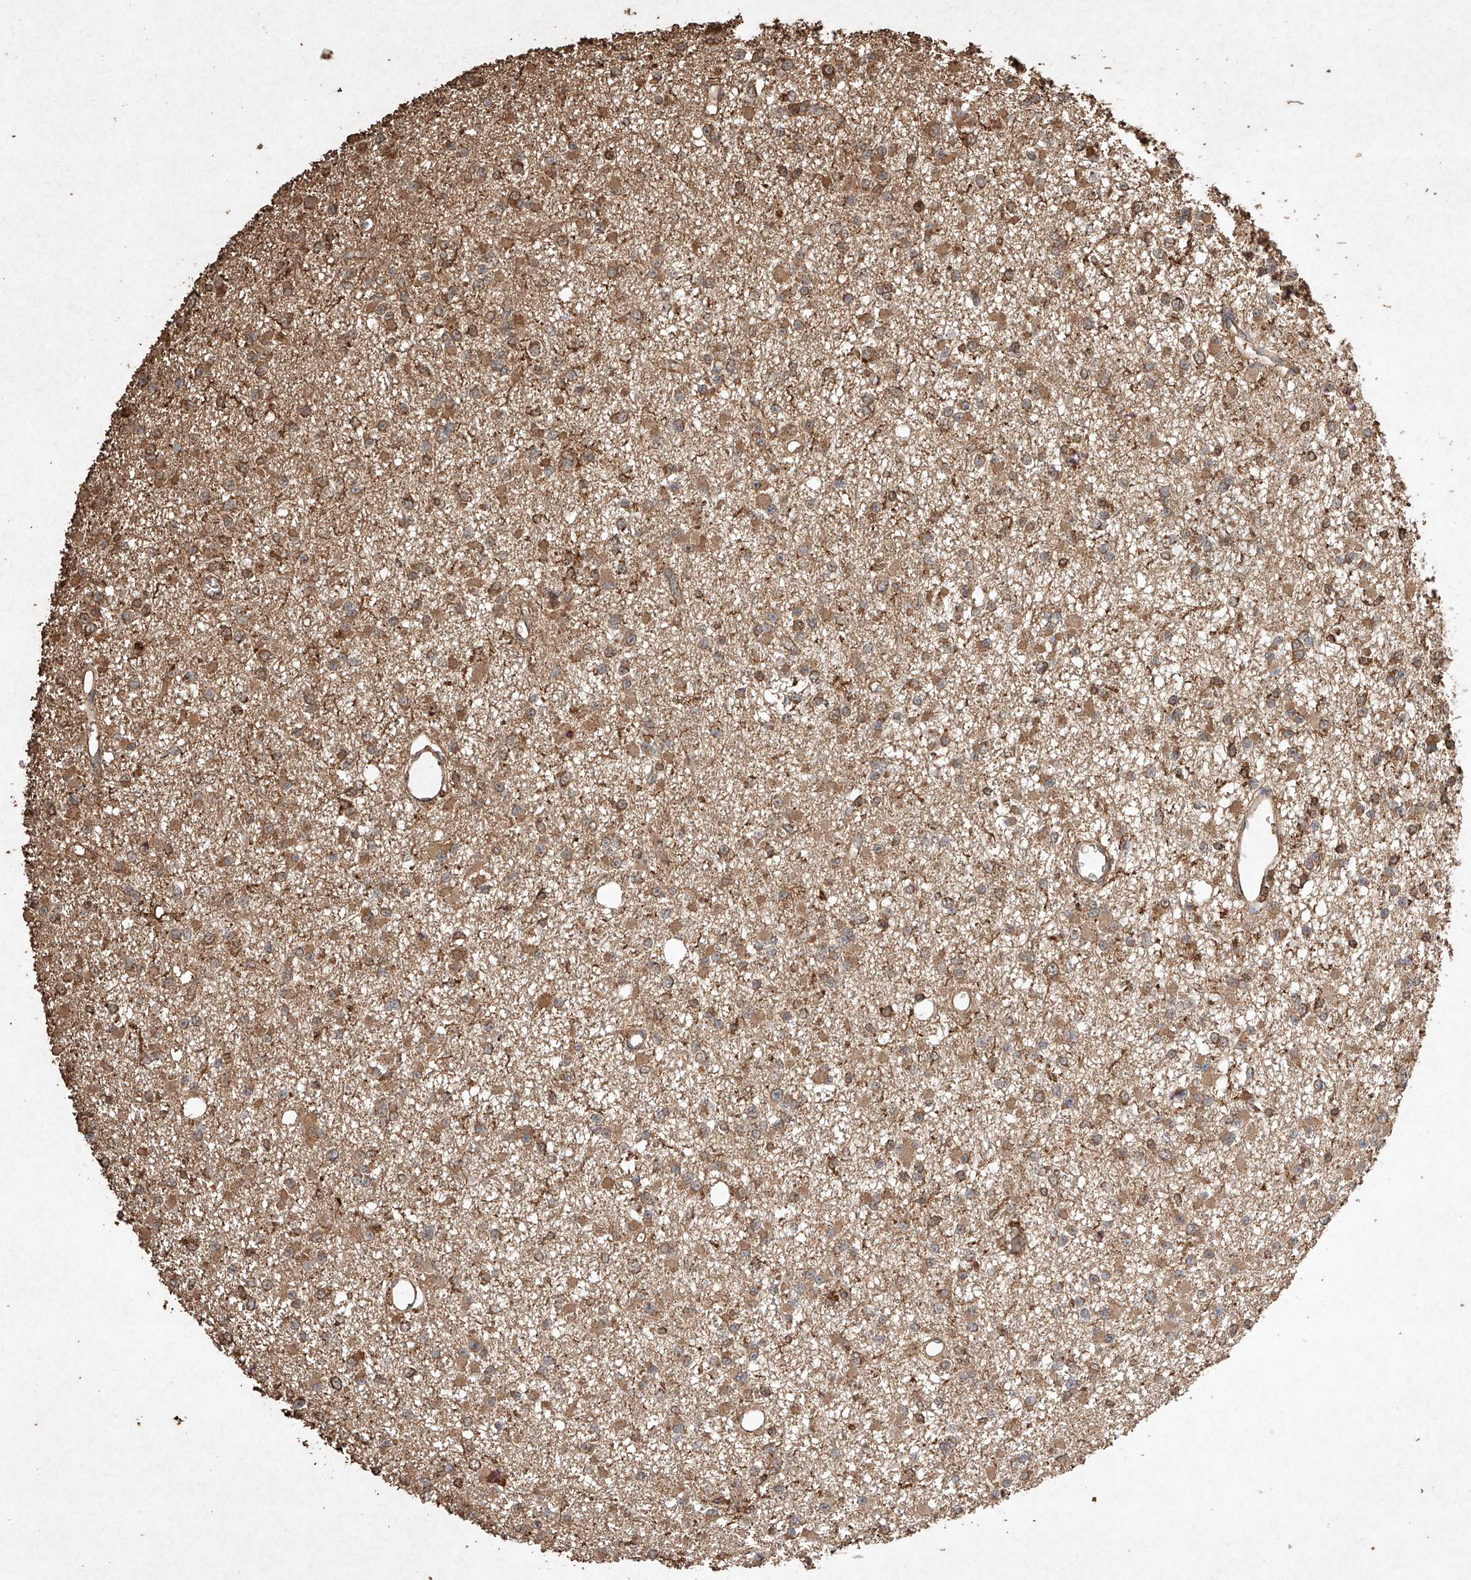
{"staining": {"intensity": "moderate", "quantity": ">75%", "location": "cytoplasmic/membranous"}, "tissue": "glioma", "cell_type": "Tumor cells", "image_type": "cancer", "snomed": [{"axis": "morphology", "description": "Glioma, malignant, Low grade"}, {"axis": "topography", "description": "Brain"}], "caption": "Human glioma stained with a protein marker demonstrates moderate staining in tumor cells.", "gene": "M6PR", "patient": {"sex": "female", "age": 22}}